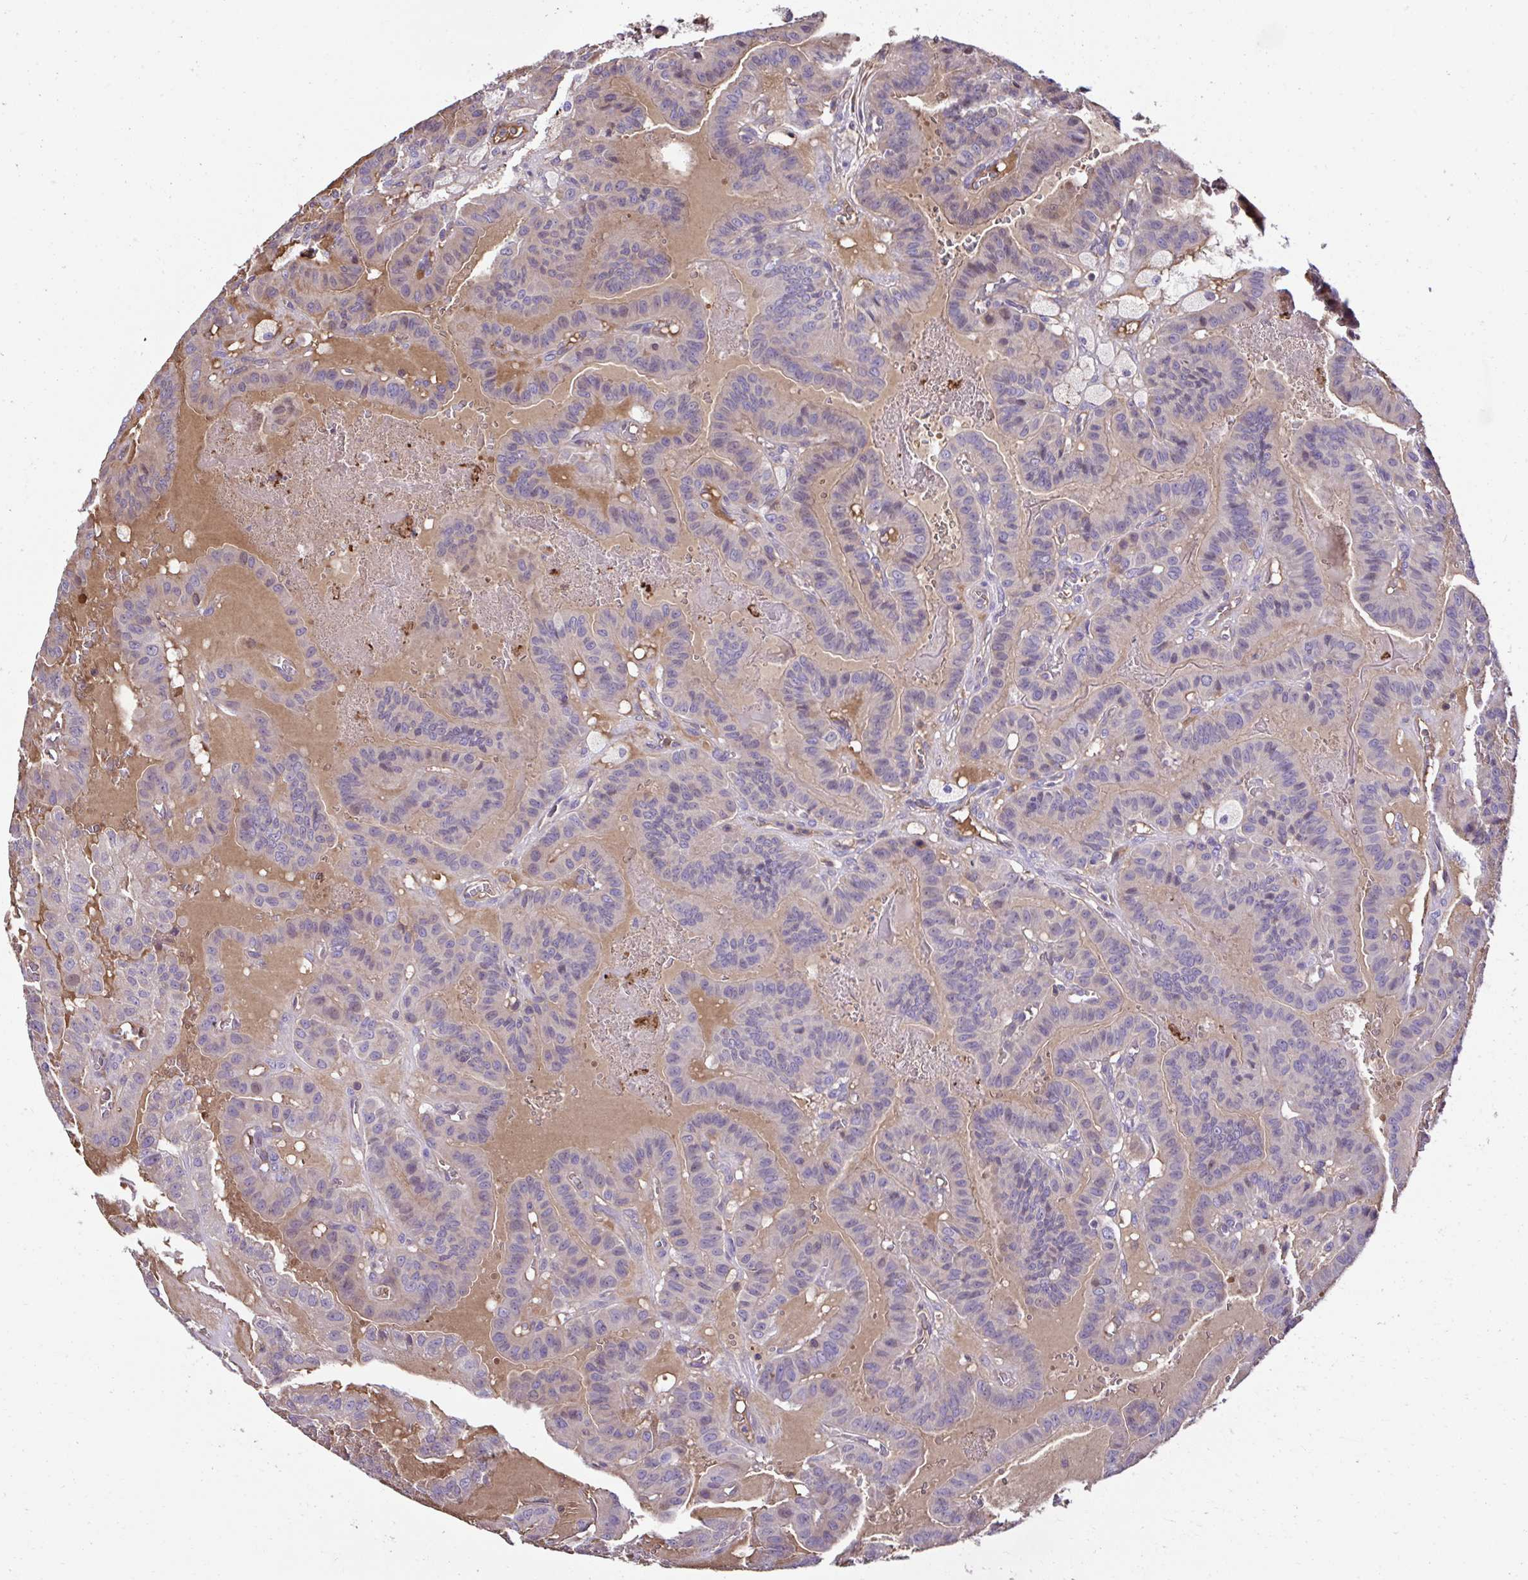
{"staining": {"intensity": "negative", "quantity": "none", "location": "none"}, "tissue": "thyroid cancer", "cell_type": "Tumor cells", "image_type": "cancer", "snomed": [{"axis": "morphology", "description": "Papillary adenocarcinoma, NOS"}, {"axis": "topography", "description": "Thyroid gland"}], "caption": "Micrograph shows no significant protein staining in tumor cells of papillary adenocarcinoma (thyroid).", "gene": "CCDC85C", "patient": {"sex": "male", "age": 87}}